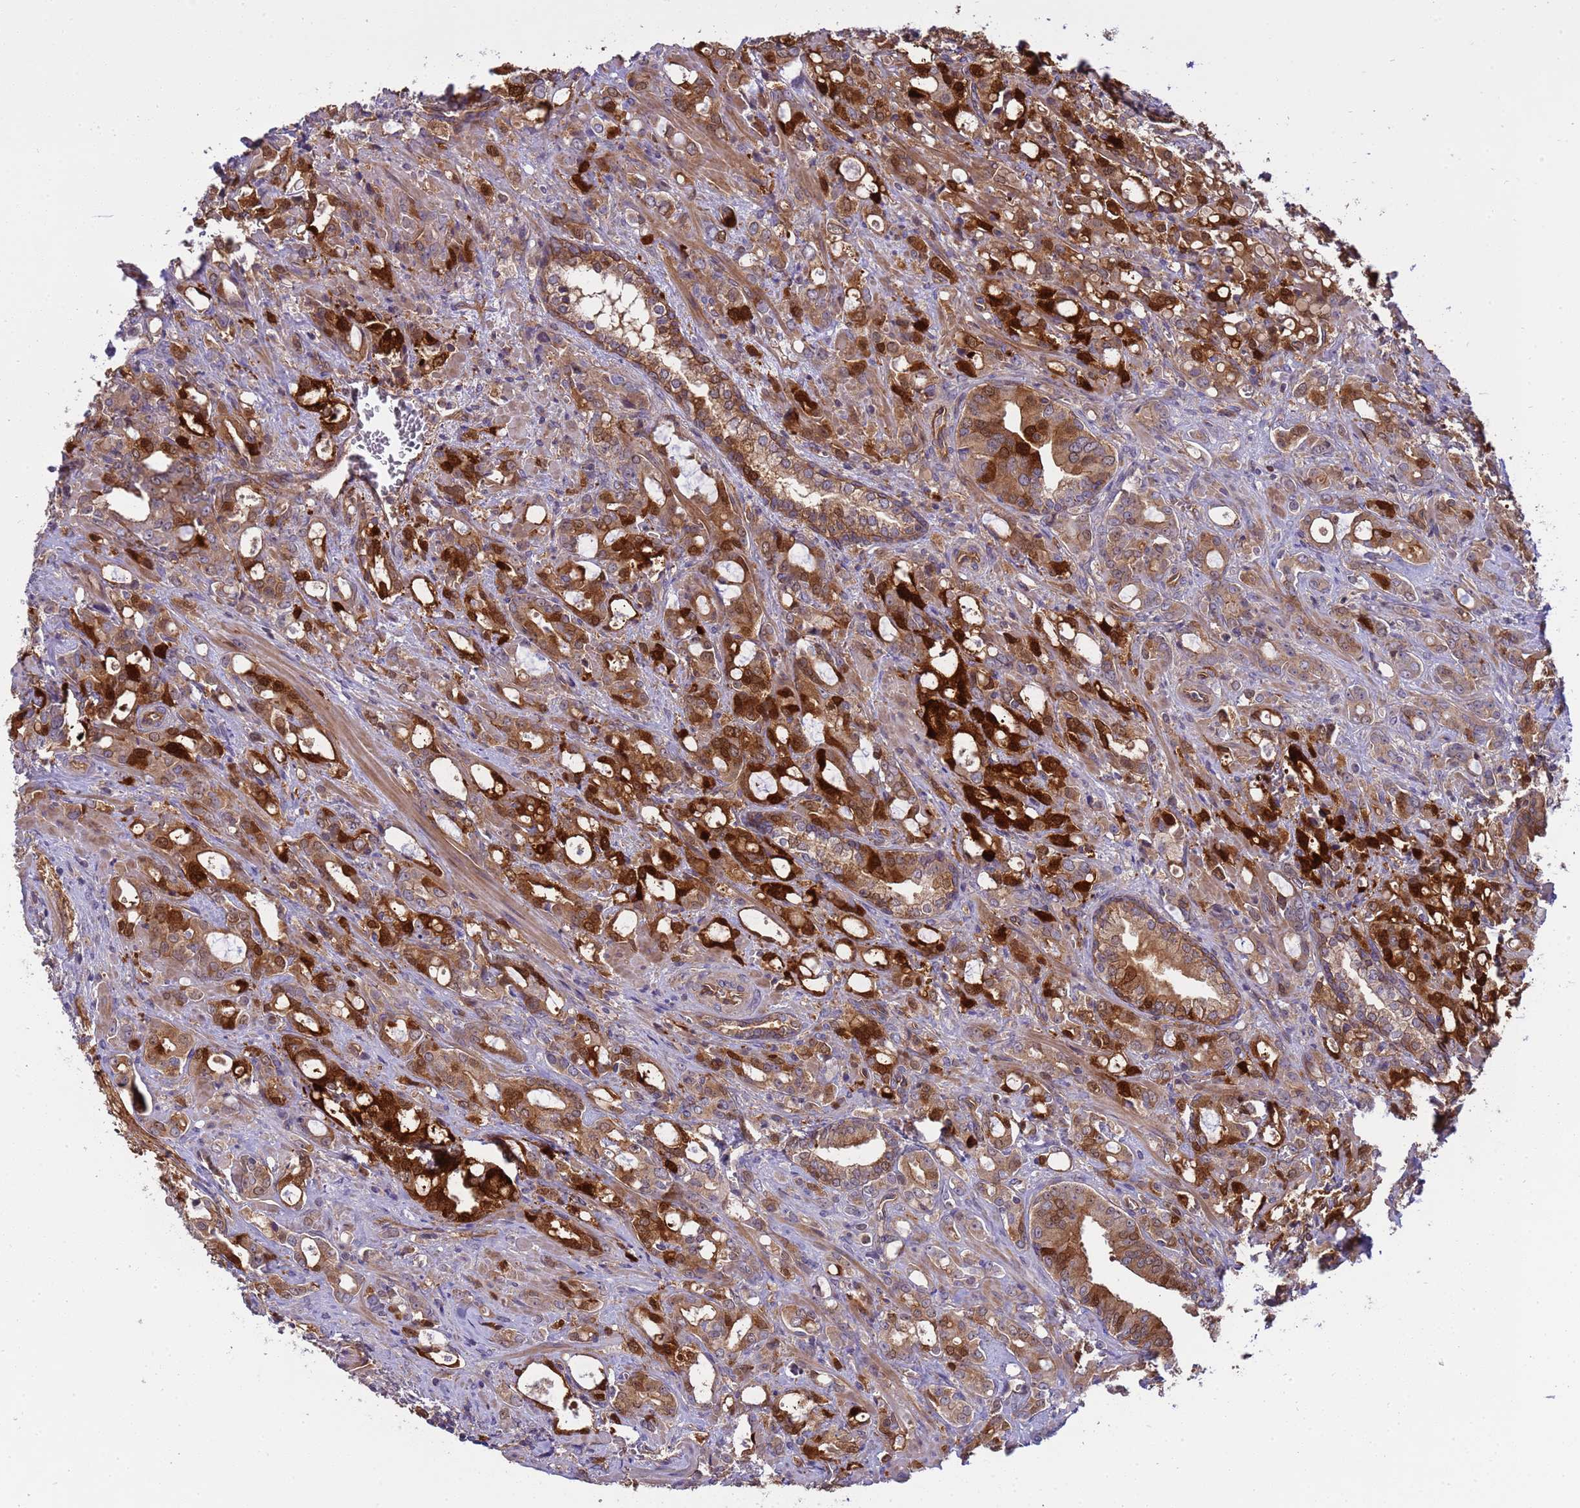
{"staining": {"intensity": "strong", "quantity": ">75%", "location": "cytoplasmic/membranous"}, "tissue": "prostate cancer", "cell_type": "Tumor cells", "image_type": "cancer", "snomed": [{"axis": "morphology", "description": "Adenocarcinoma, High grade"}, {"axis": "topography", "description": "Prostate"}], "caption": "A high-resolution histopathology image shows immunohistochemistry (IHC) staining of adenocarcinoma (high-grade) (prostate), which displays strong cytoplasmic/membranous positivity in approximately >75% of tumor cells.", "gene": "SMCO3", "patient": {"sex": "male", "age": 72}}